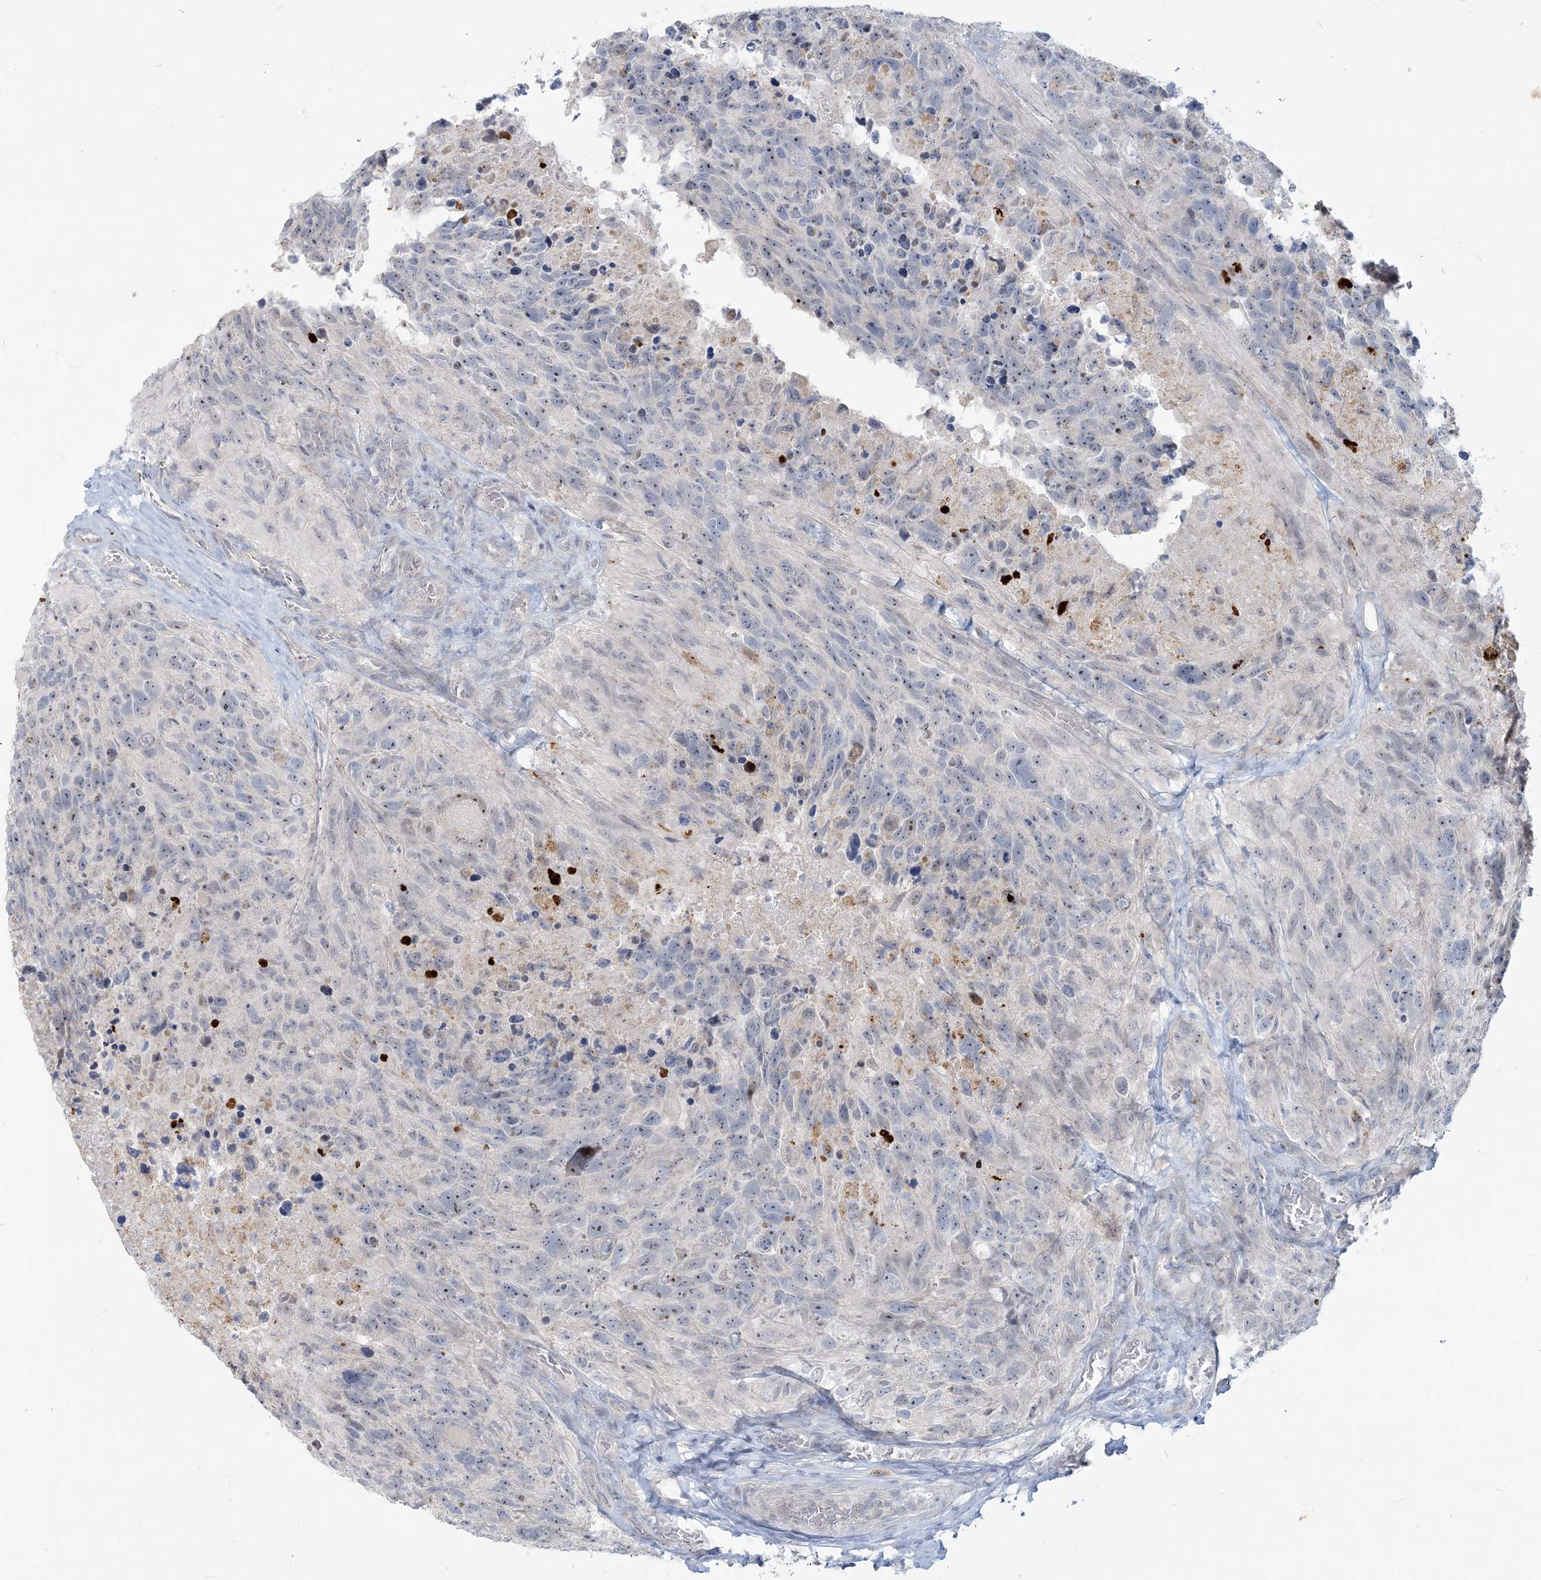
{"staining": {"intensity": "negative", "quantity": "none", "location": "none"}, "tissue": "glioma", "cell_type": "Tumor cells", "image_type": "cancer", "snomed": [{"axis": "morphology", "description": "Glioma, malignant, High grade"}, {"axis": "topography", "description": "Brain"}], "caption": "DAB (3,3'-diaminobenzidine) immunohistochemical staining of glioma exhibits no significant expression in tumor cells.", "gene": "SDAD1", "patient": {"sex": "male", "age": 69}}